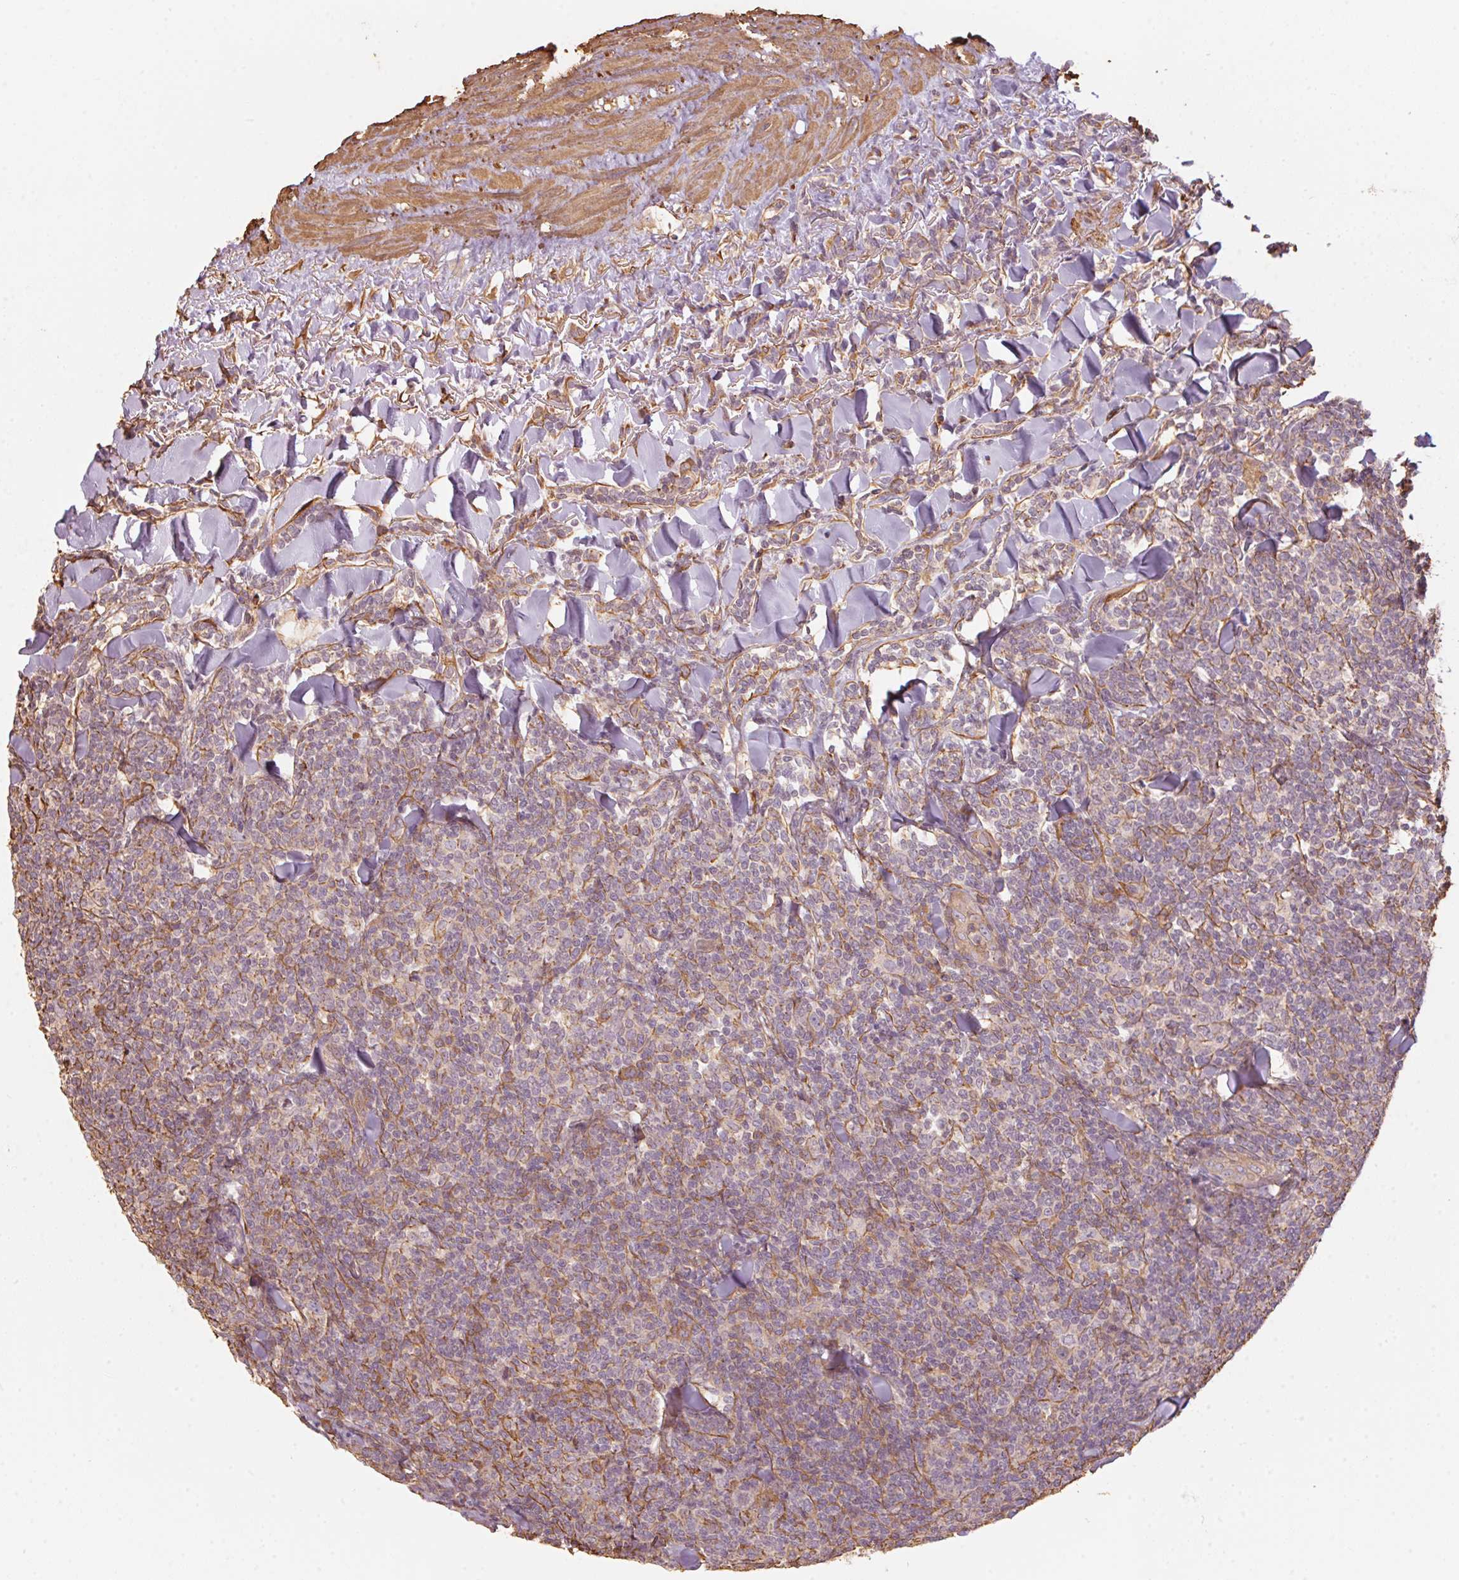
{"staining": {"intensity": "weak", "quantity": "<25%", "location": "cytoplasmic/membranous"}, "tissue": "lymphoma", "cell_type": "Tumor cells", "image_type": "cancer", "snomed": [{"axis": "morphology", "description": "Malignant lymphoma, non-Hodgkin's type, Low grade"}, {"axis": "topography", "description": "Lymph node"}], "caption": "Human lymphoma stained for a protein using immunohistochemistry (IHC) reveals no positivity in tumor cells.", "gene": "QDPR", "patient": {"sex": "female", "age": 56}}